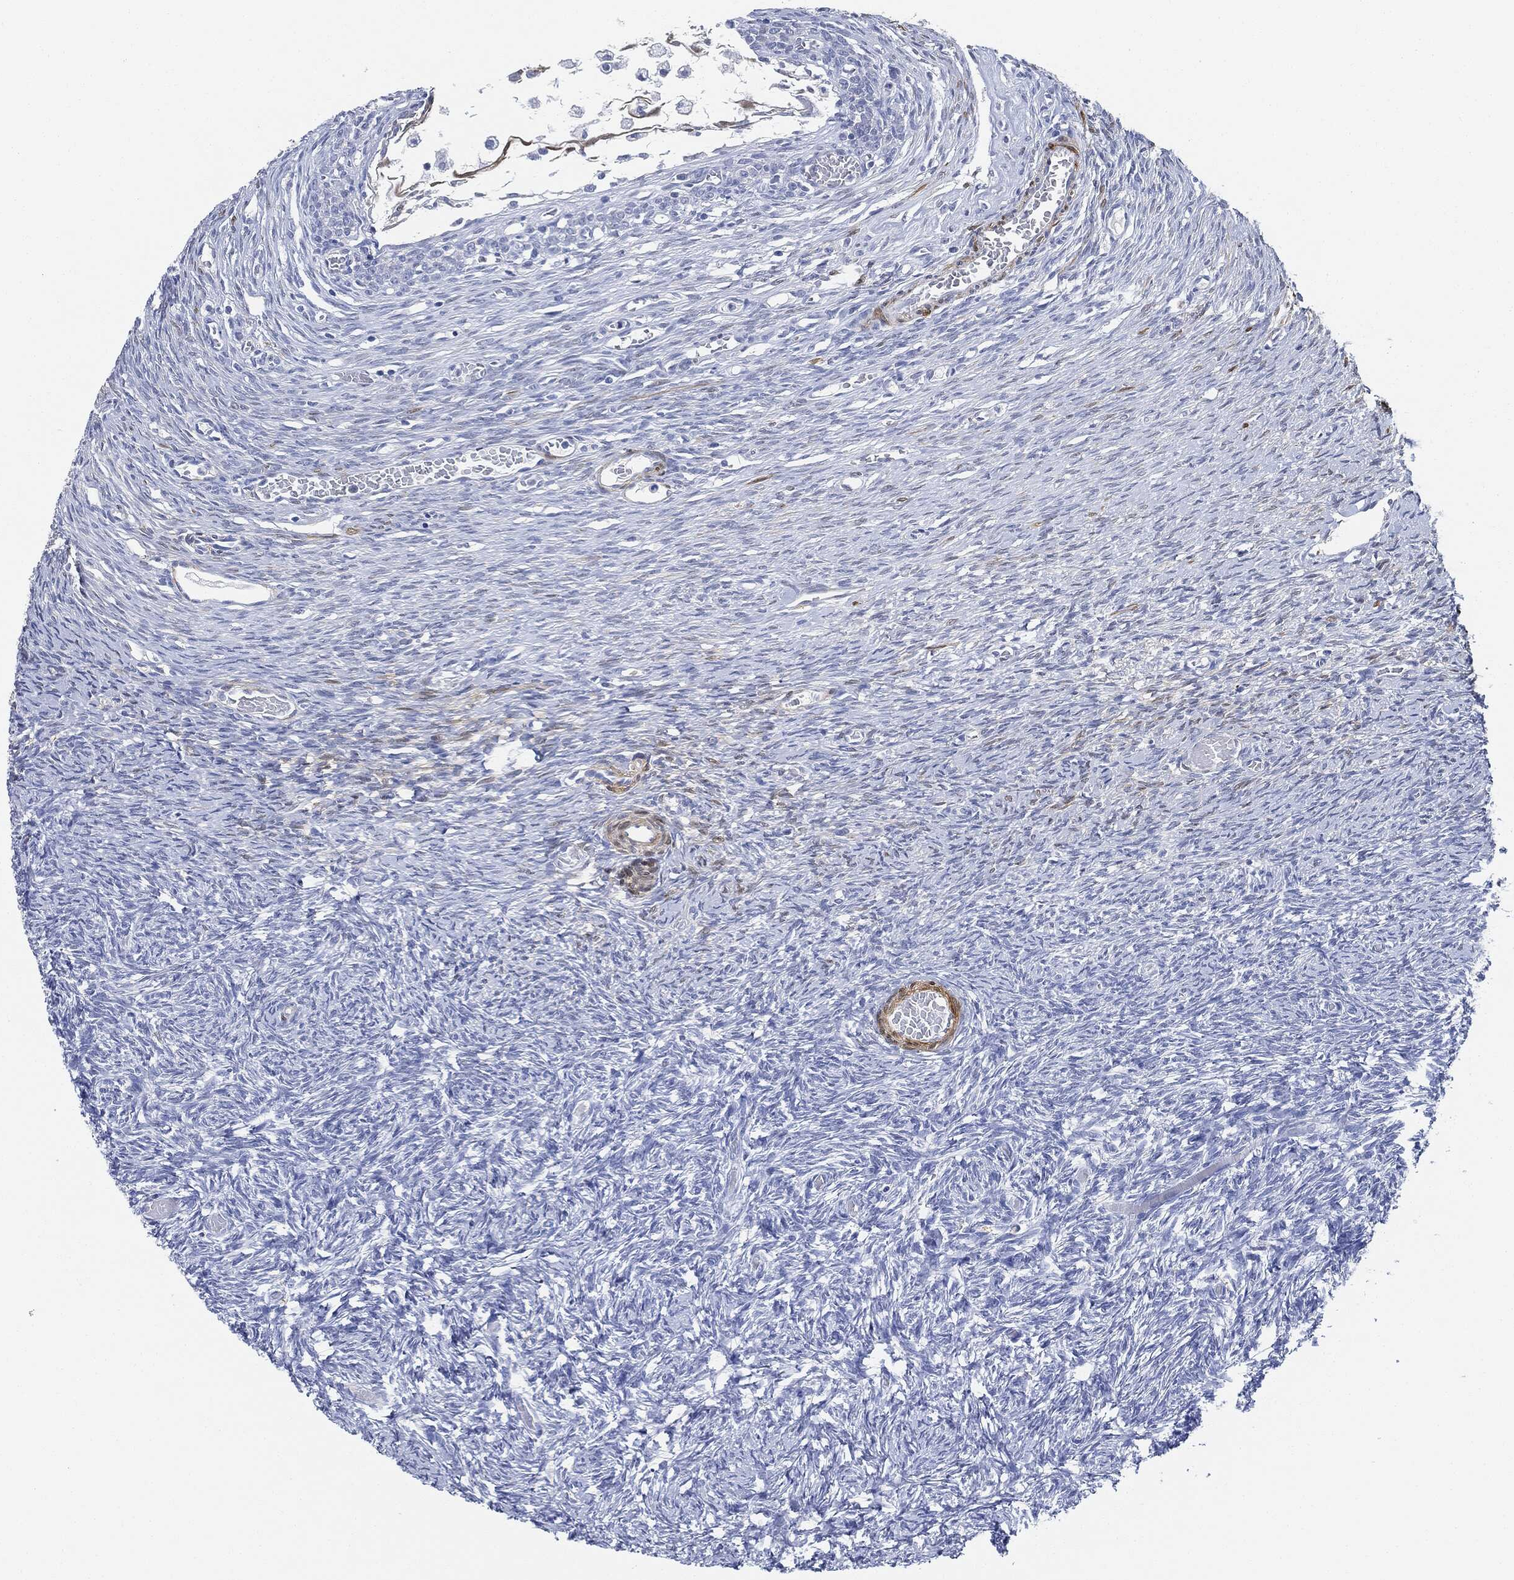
{"staining": {"intensity": "negative", "quantity": "none", "location": "none"}, "tissue": "ovary", "cell_type": "Follicle cells", "image_type": "normal", "snomed": [{"axis": "morphology", "description": "Normal tissue, NOS"}, {"axis": "topography", "description": "Ovary"}], "caption": "High power microscopy micrograph of an immunohistochemistry (IHC) histopathology image of unremarkable ovary, revealing no significant positivity in follicle cells. The staining is performed using DAB brown chromogen with nuclei counter-stained in using hematoxylin.", "gene": "TAGLN", "patient": {"sex": "female", "age": 39}}